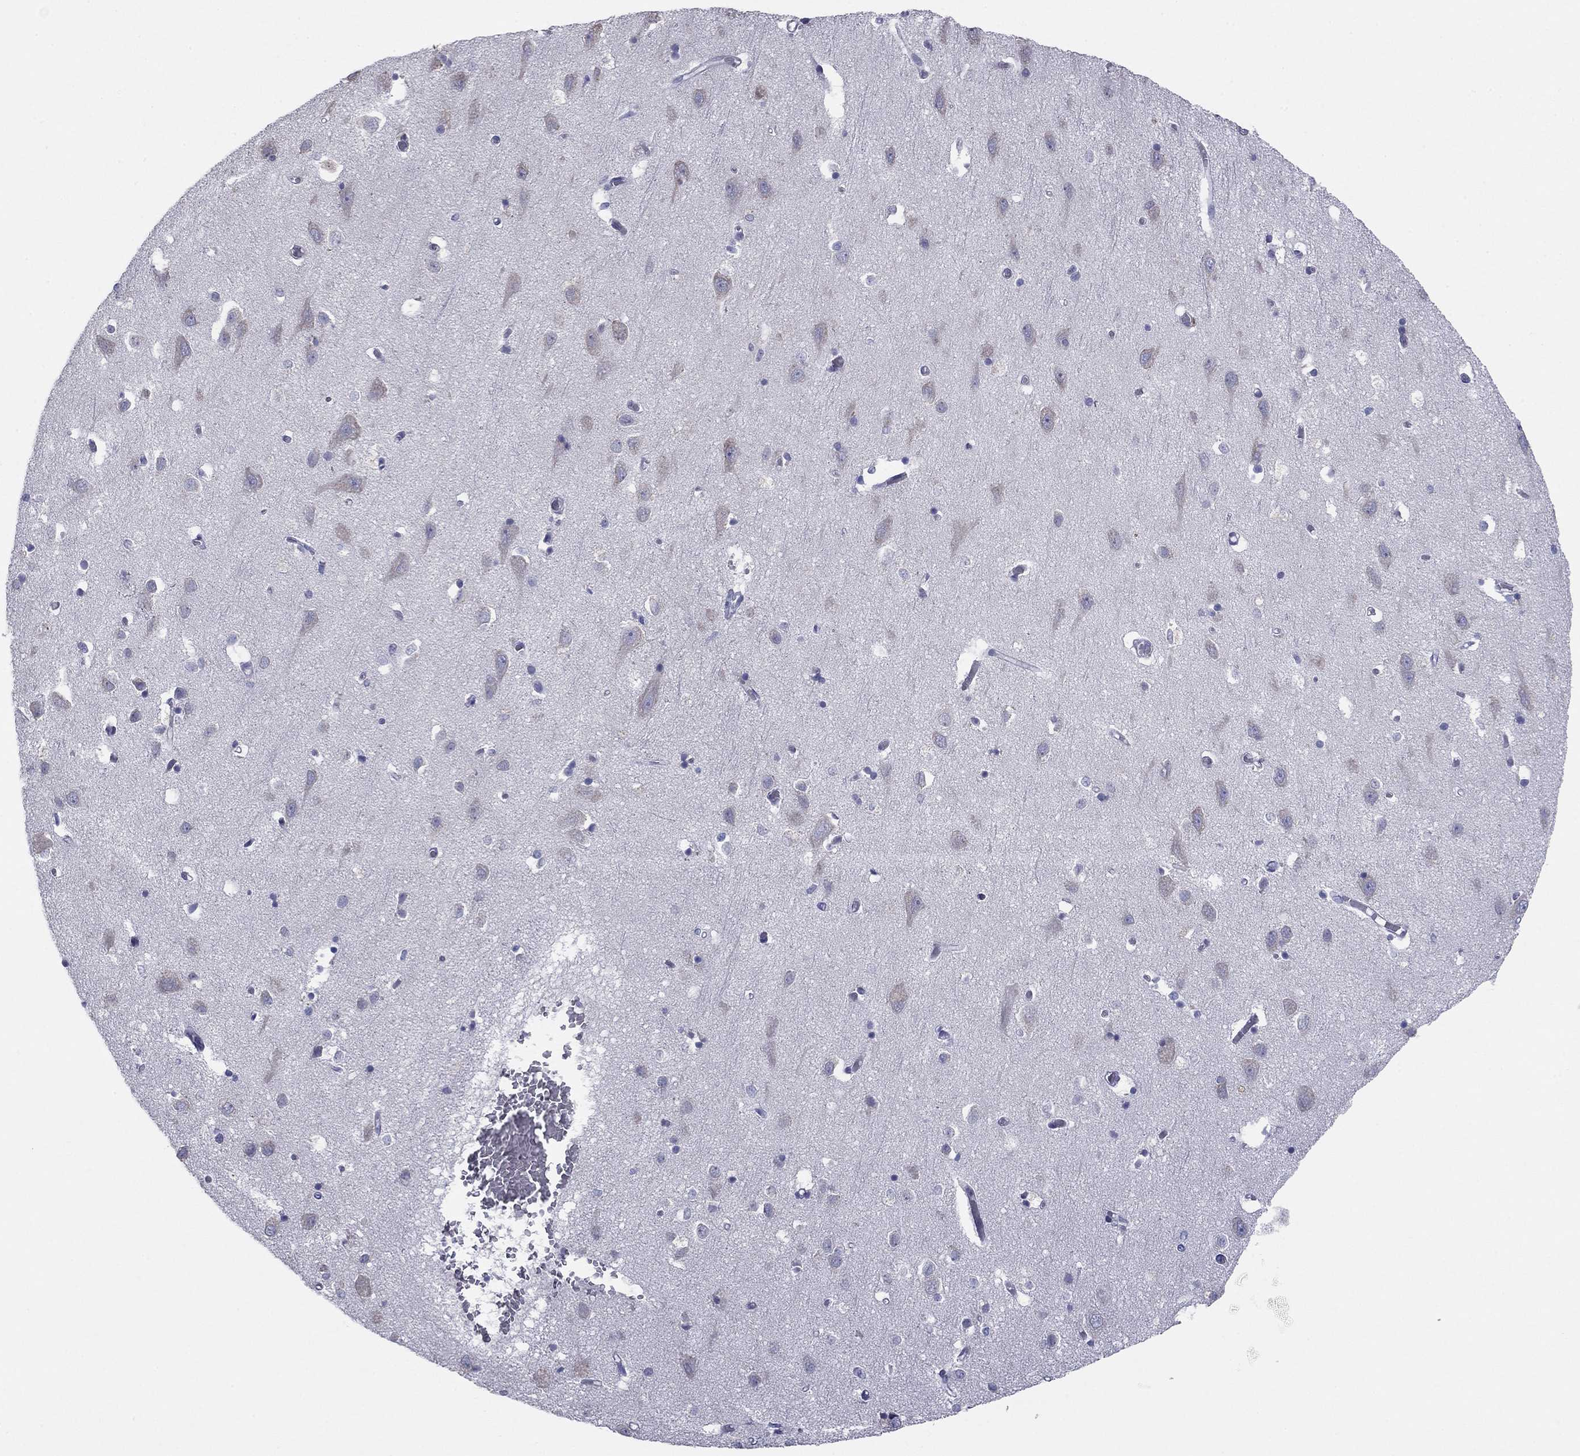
{"staining": {"intensity": "negative", "quantity": "none", "location": "none"}, "tissue": "cerebral cortex", "cell_type": "Endothelial cells", "image_type": "normal", "snomed": [{"axis": "morphology", "description": "Normal tissue, NOS"}, {"axis": "topography", "description": "Cerebral cortex"}], "caption": "Immunohistochemistry (IHC) of unremarkable human cerebral cortex displays no staining in endothelial cells.", "gene": "GRK7", "patient": {"sex": "male", "age": 70}}